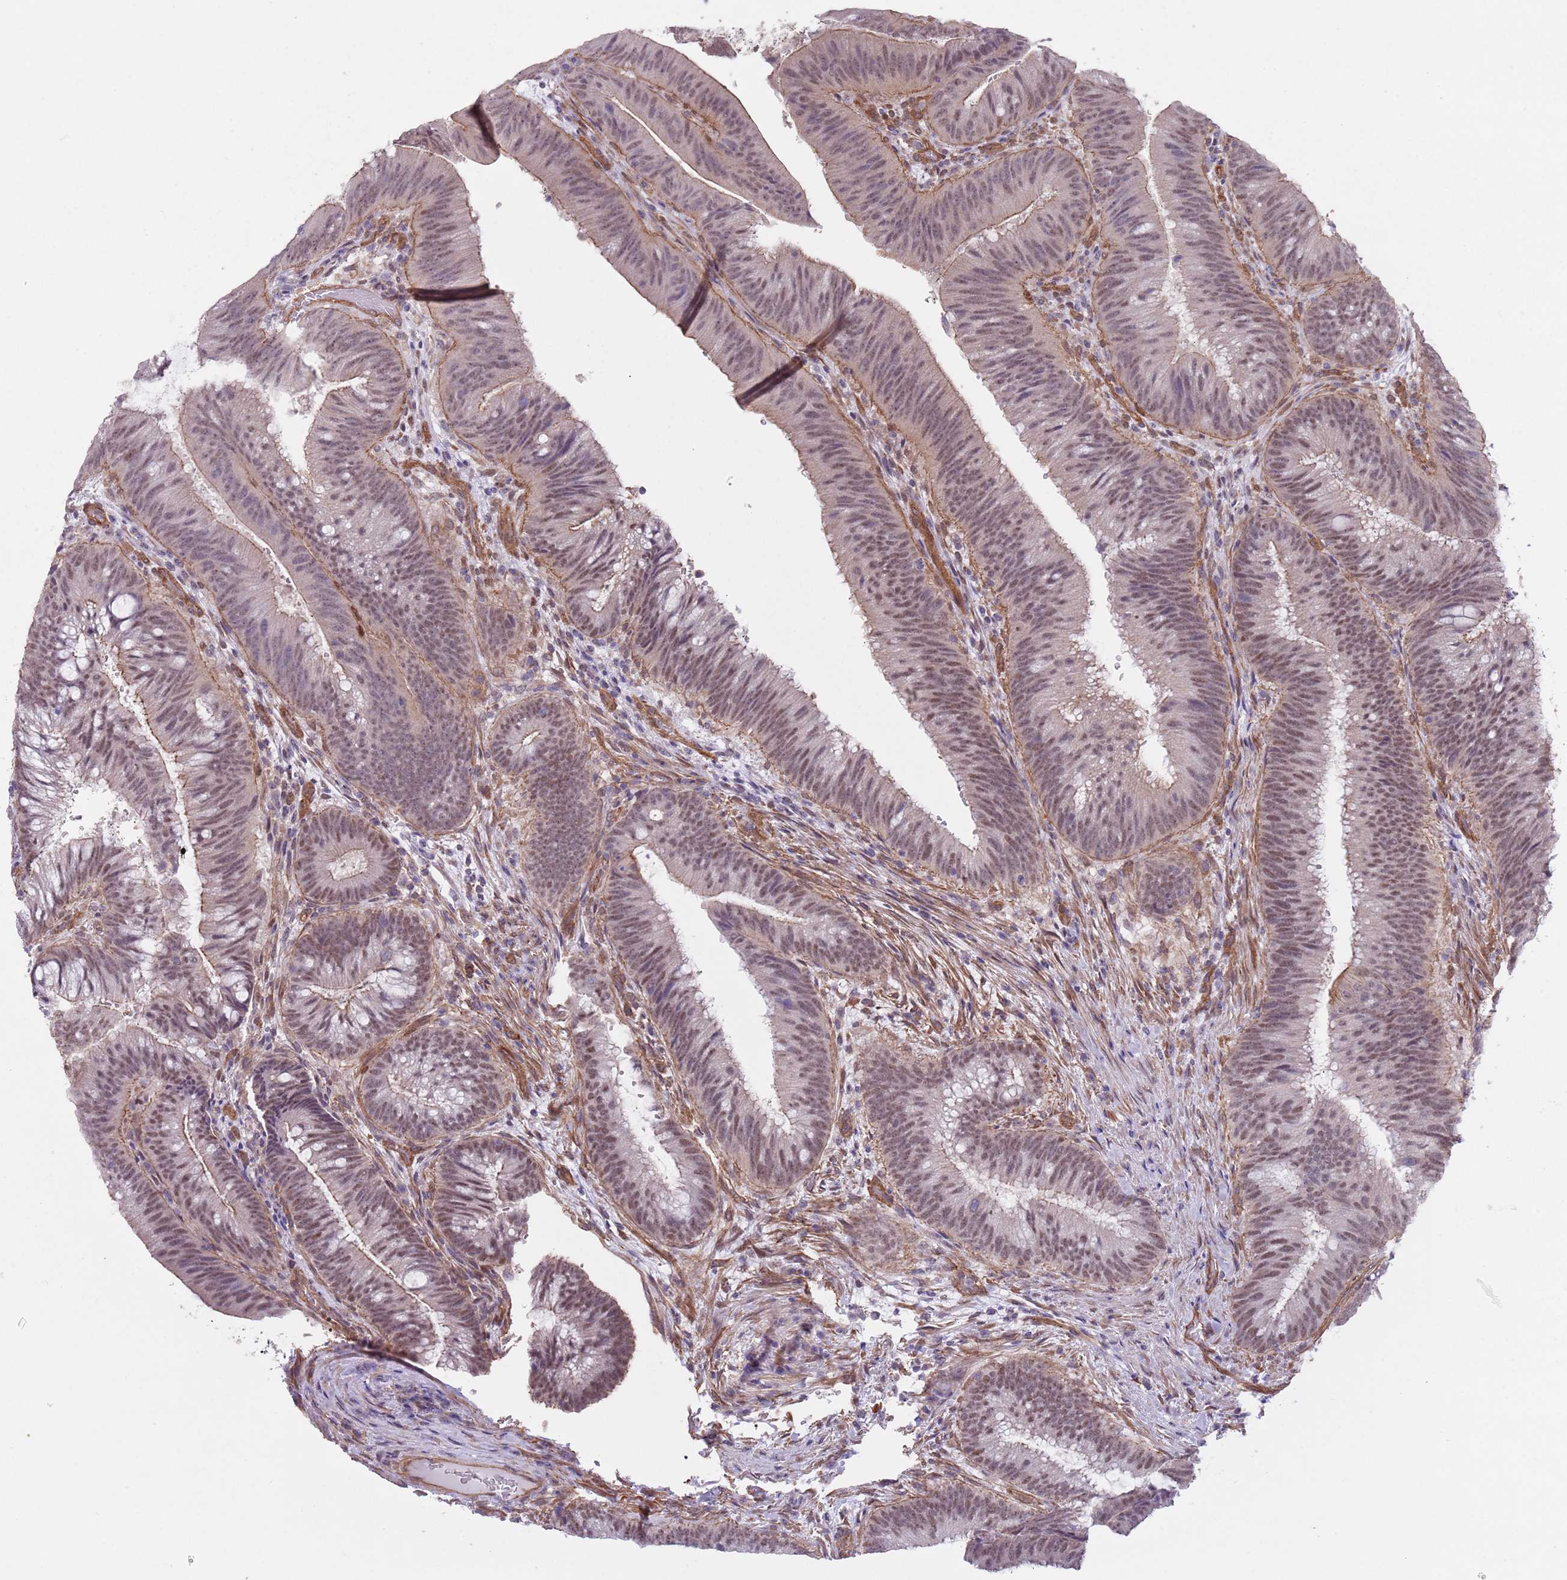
{"staining": {"intensity": "moderate", "quantity": ">75%", "location": "cytoplasmic/membranous,nuclear"}, "tissue": "colorectal cancer", "cell_type": "Tumor cells", "image_type": "cancer", "snomed": [{"axis": "morphology", "description": "Adenocarcinoma, NOS"}, {"axis": "topography", "description": "Colon"}], "caption": "Colorectal adenocarcinoma was stained to show a protein in brown. There is medium levels of moderate cytoplasmic/membranous and nuclear staining in about >75% of tumor cells.", "gene": "CREBZF", "patient": {"sex": "female", "age": 43}}